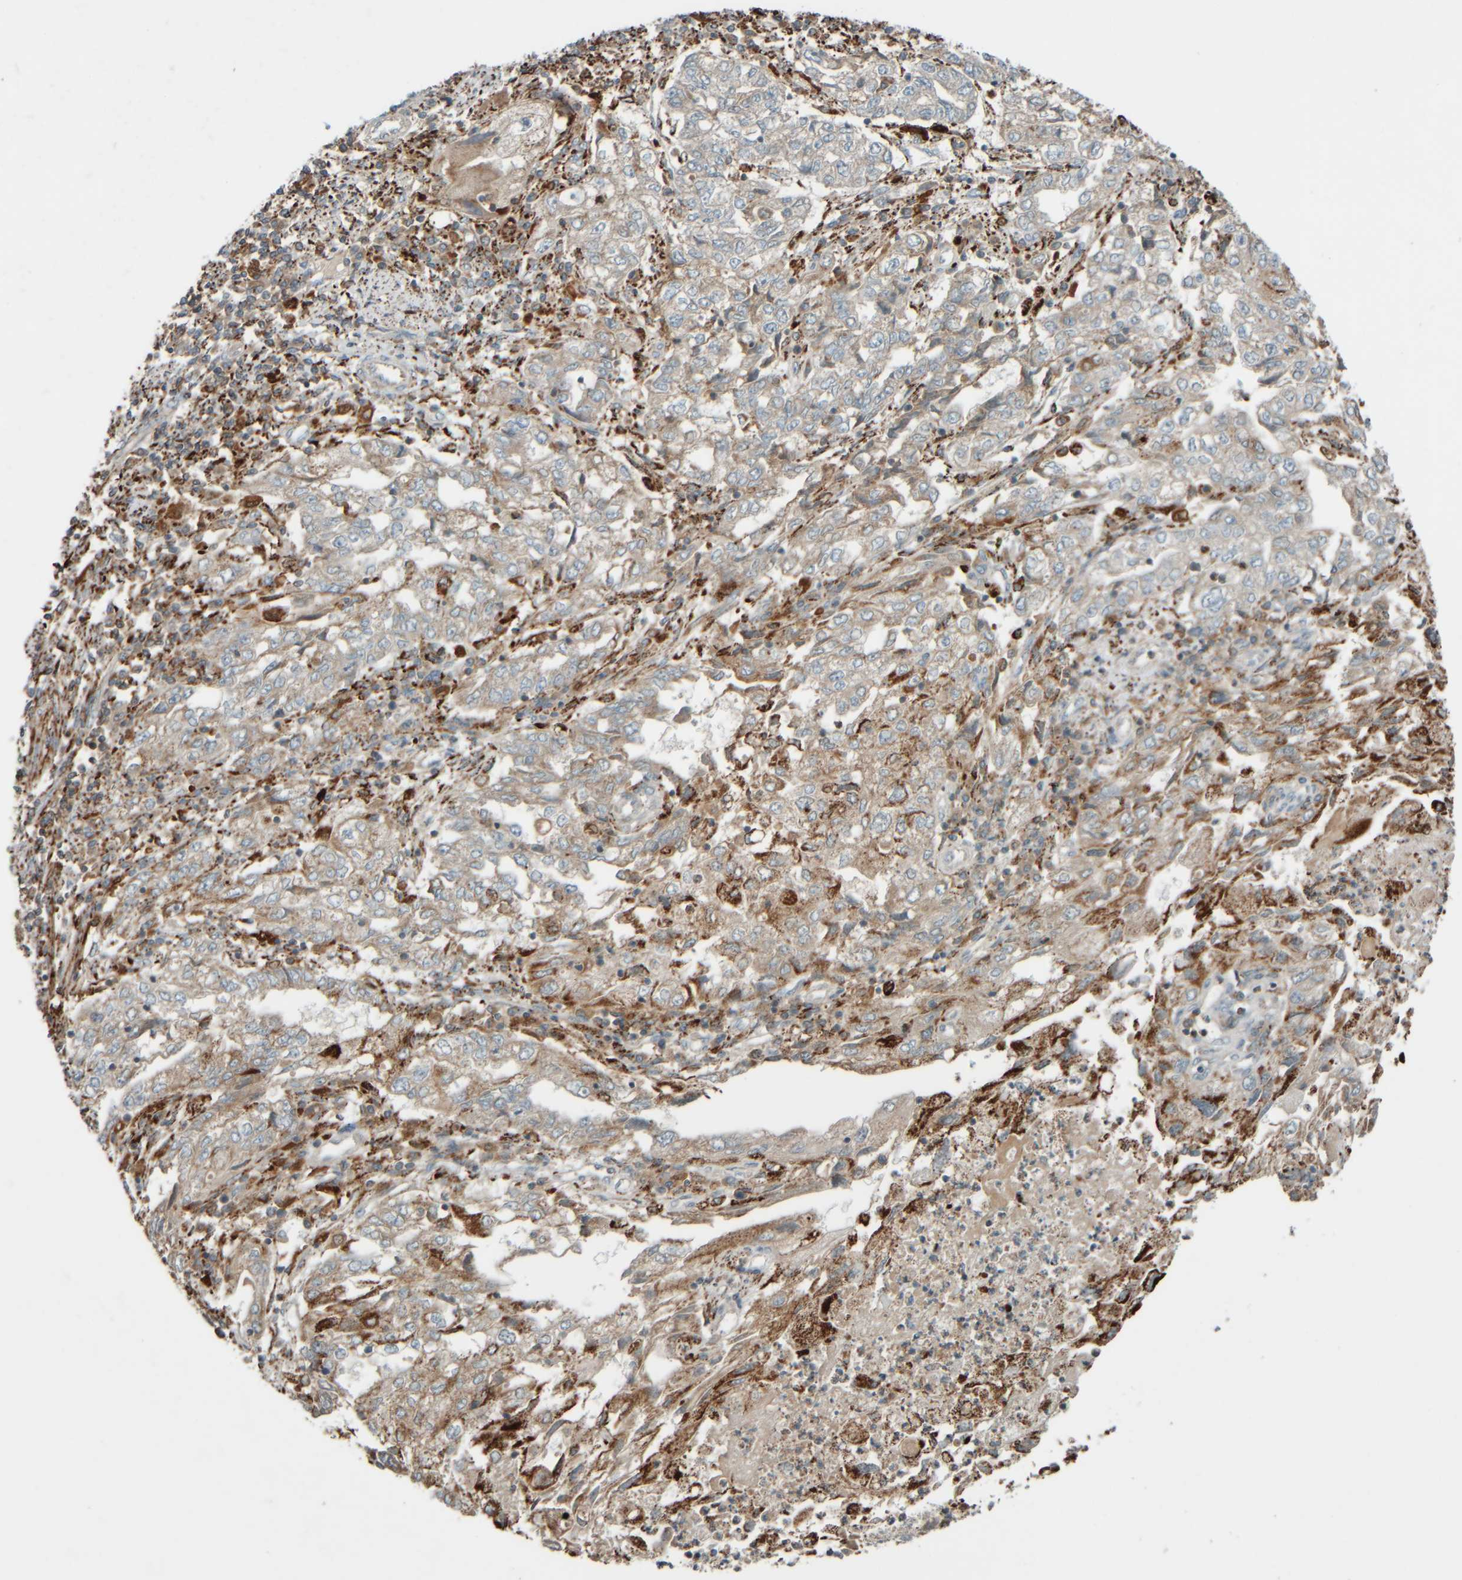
{"staining": {"intensity": "weak", "quantity": ">75%", "location": "cytoplasmic/membranous"}, "tissue": "endometrial cancer", "cell_type": "Tumor cells", "image_type": "cancer", "snomed": [{"axis": "morphology", "description": "Adenocarcinoma, NOS"}, {"axis": "topography", "description": "Endometrium"}], "caption": "The immunohistochemical stain shows weak cytoplasmic/membranous expression in tumor cells of endometrial cancer (adenocarcinoma) tissue.", "gene": "SPAG5", "patient": {"sex": "female", "age": 49}}